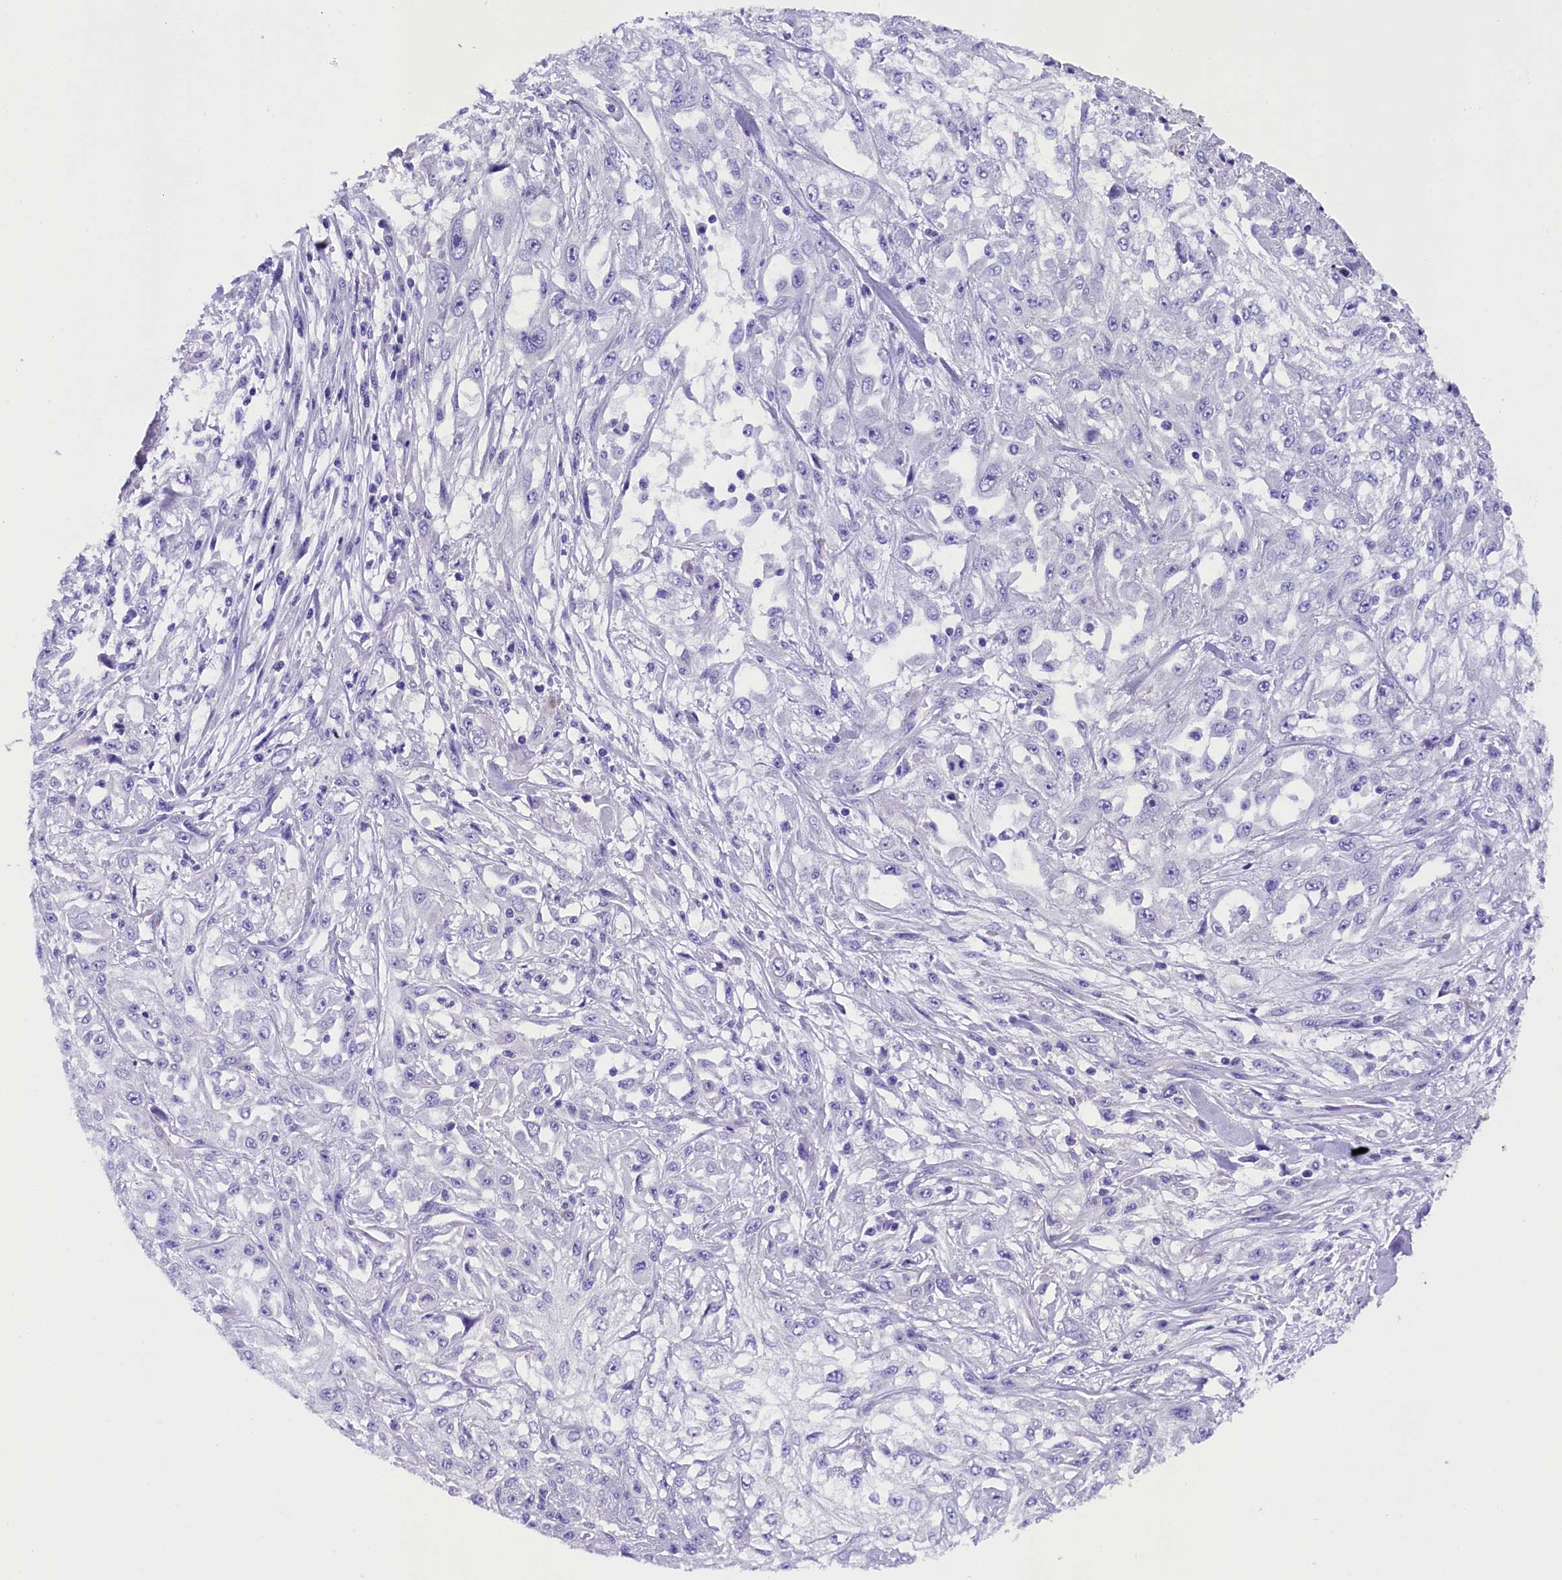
{"staining": {"intensity": "negative", "quantity": "none", "location": "none"}, "tissue": "skin cancer", "cell_type": "Tumor cells", "image_type": "cancer", "snomed": [{"axis": "morphology", "description": "Squamous cell carcinoma, NOS"}, {"axis": "morphology", "description": "Squamous cell carcinoma, metastatic, NOS"}, {"axis": "topography", "description": "Skin"}, {"axis": "topography", "description": "Lymph node"}], "caption": "A high-resolution photomicrograph shows immunohistochemistry staining of skin squamous cell carcinoma, which demonstrates no significant positivity in tumor cells. Nuclei are stained in blue.", "gene": "SOD3", "patient": {"sex": "male", "age": 75}}